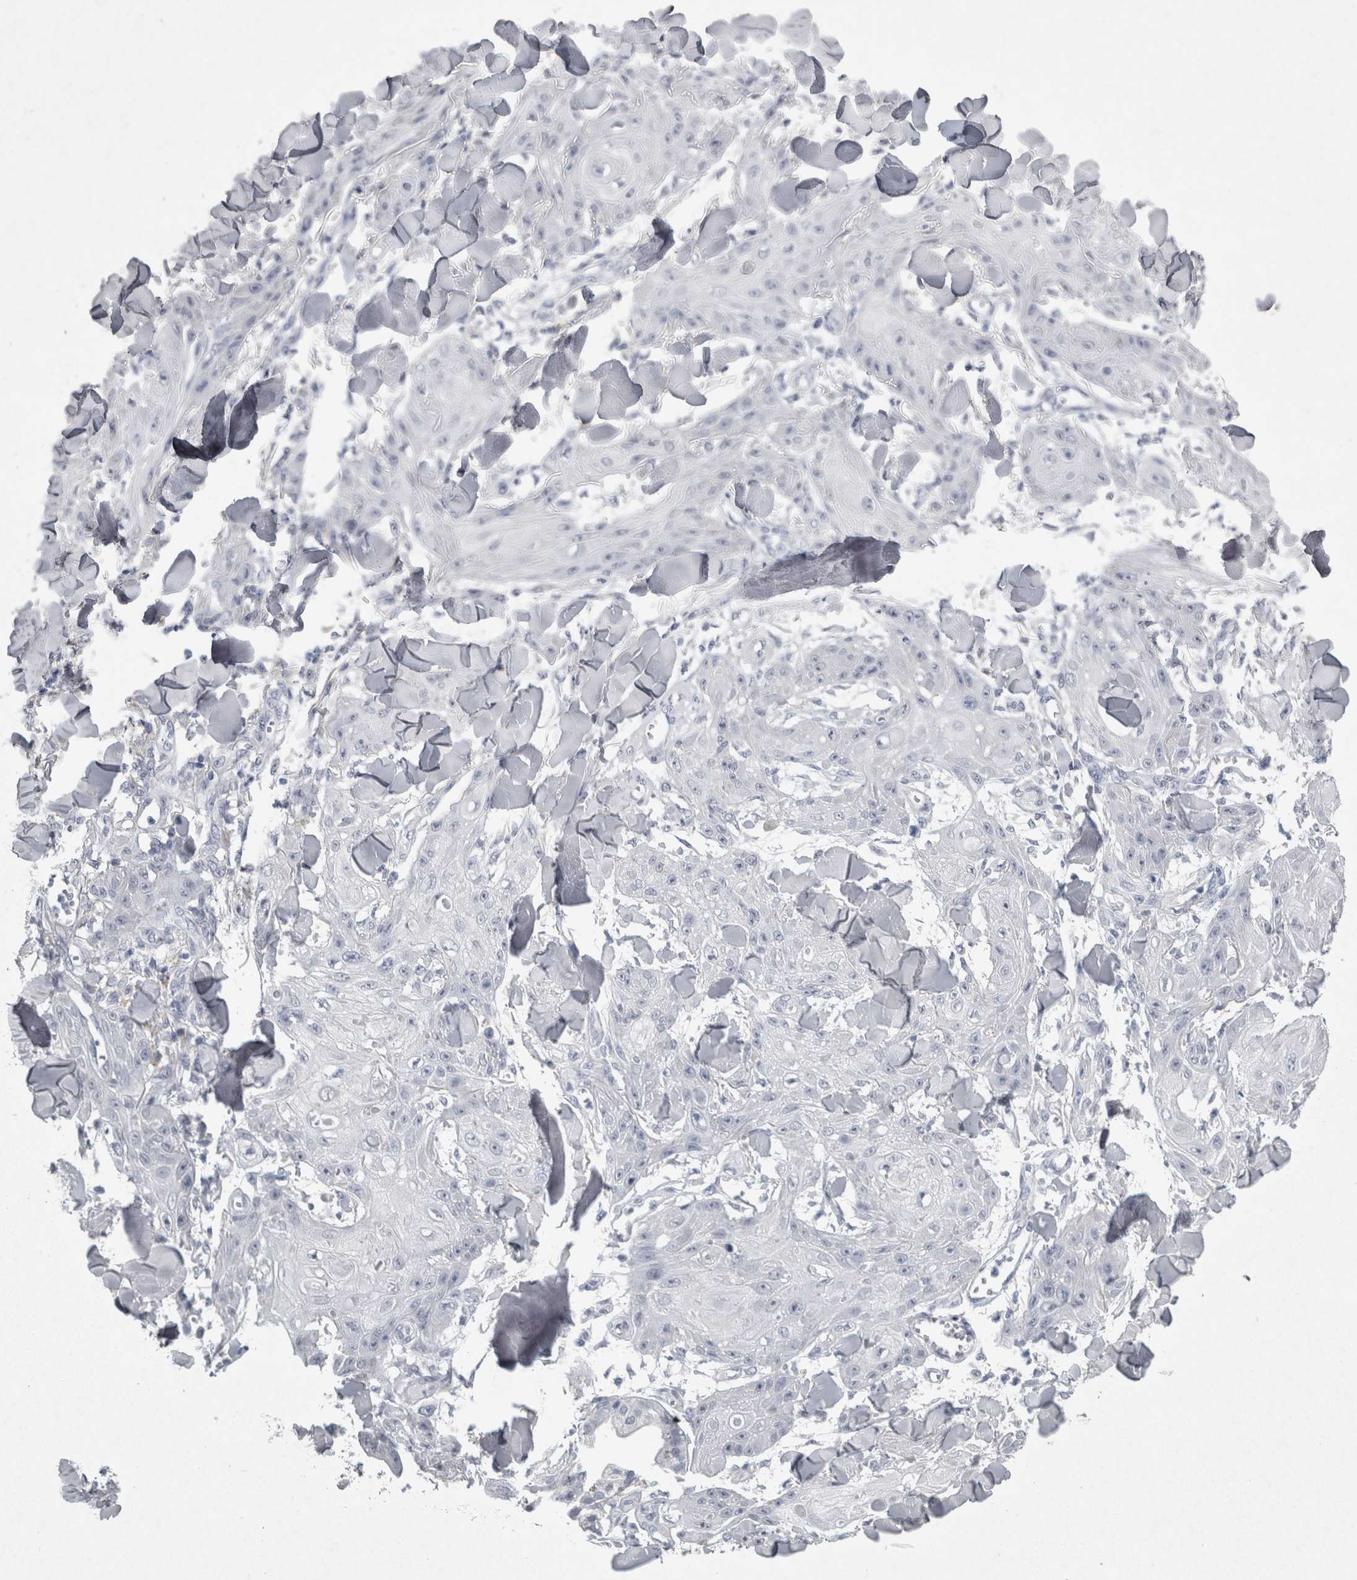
{"staining": {"intensity": "negative", "quantity": "none", "location": "none"}, "tissue": "skin cancer", "cell_type": "Tumor cells", "image_type": "cancer", "snomed": [{"axis": "morphology", "description": "Squamous cell carcinoma, NOS"}, {"axis": "topography", "description": "Skin"}], "caption": "Skin cancer was stained to show a protein in brown. There is no significant expression in tumor cells.", "gene": "PDX1", "patient": {"sex": "male", "age": 74}}